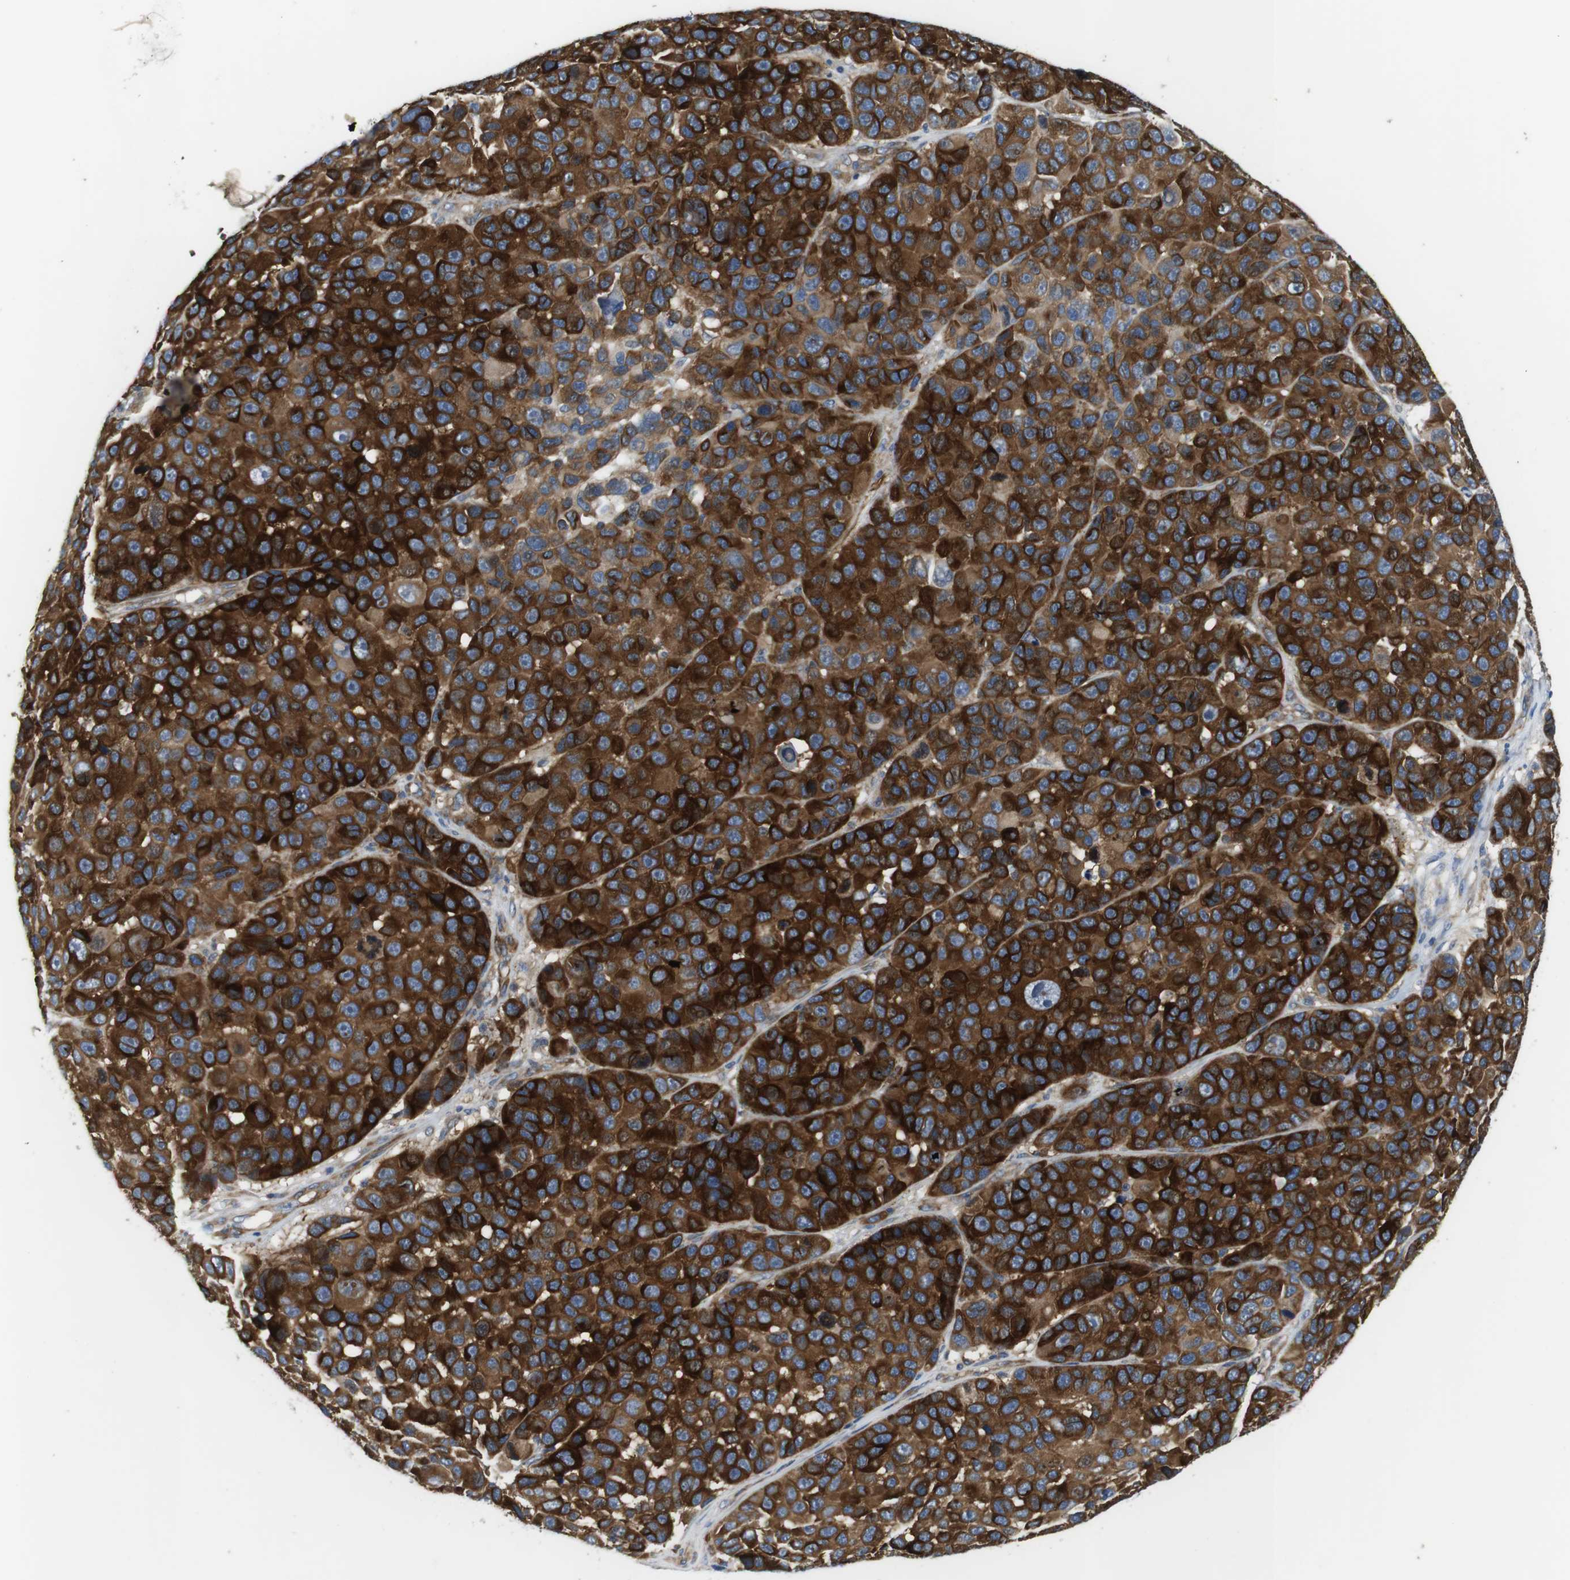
{"staining": {"intensity": "strong", "quantity": "25%-75%", "location": "cytoplasmic/membranous"}, "tissue": "melanoma", "cell_type": "Tumor cells", "image_type": "cancer", "snomed": [{"axis": "morphology", "description": "Malignant melanoma, NOS"}, {"axis": "topography", "description": "Skin"}], "caption": "Malignant melanoma tissue reveals strong cytoplasmic/membranous positivity in approximately 25%-75% of tumor cells, visualized by immunohistochemistry. Nuclei are stained in blue.", "gene": "DCLK1", "patient": {"sex": "male", "age": 53}}